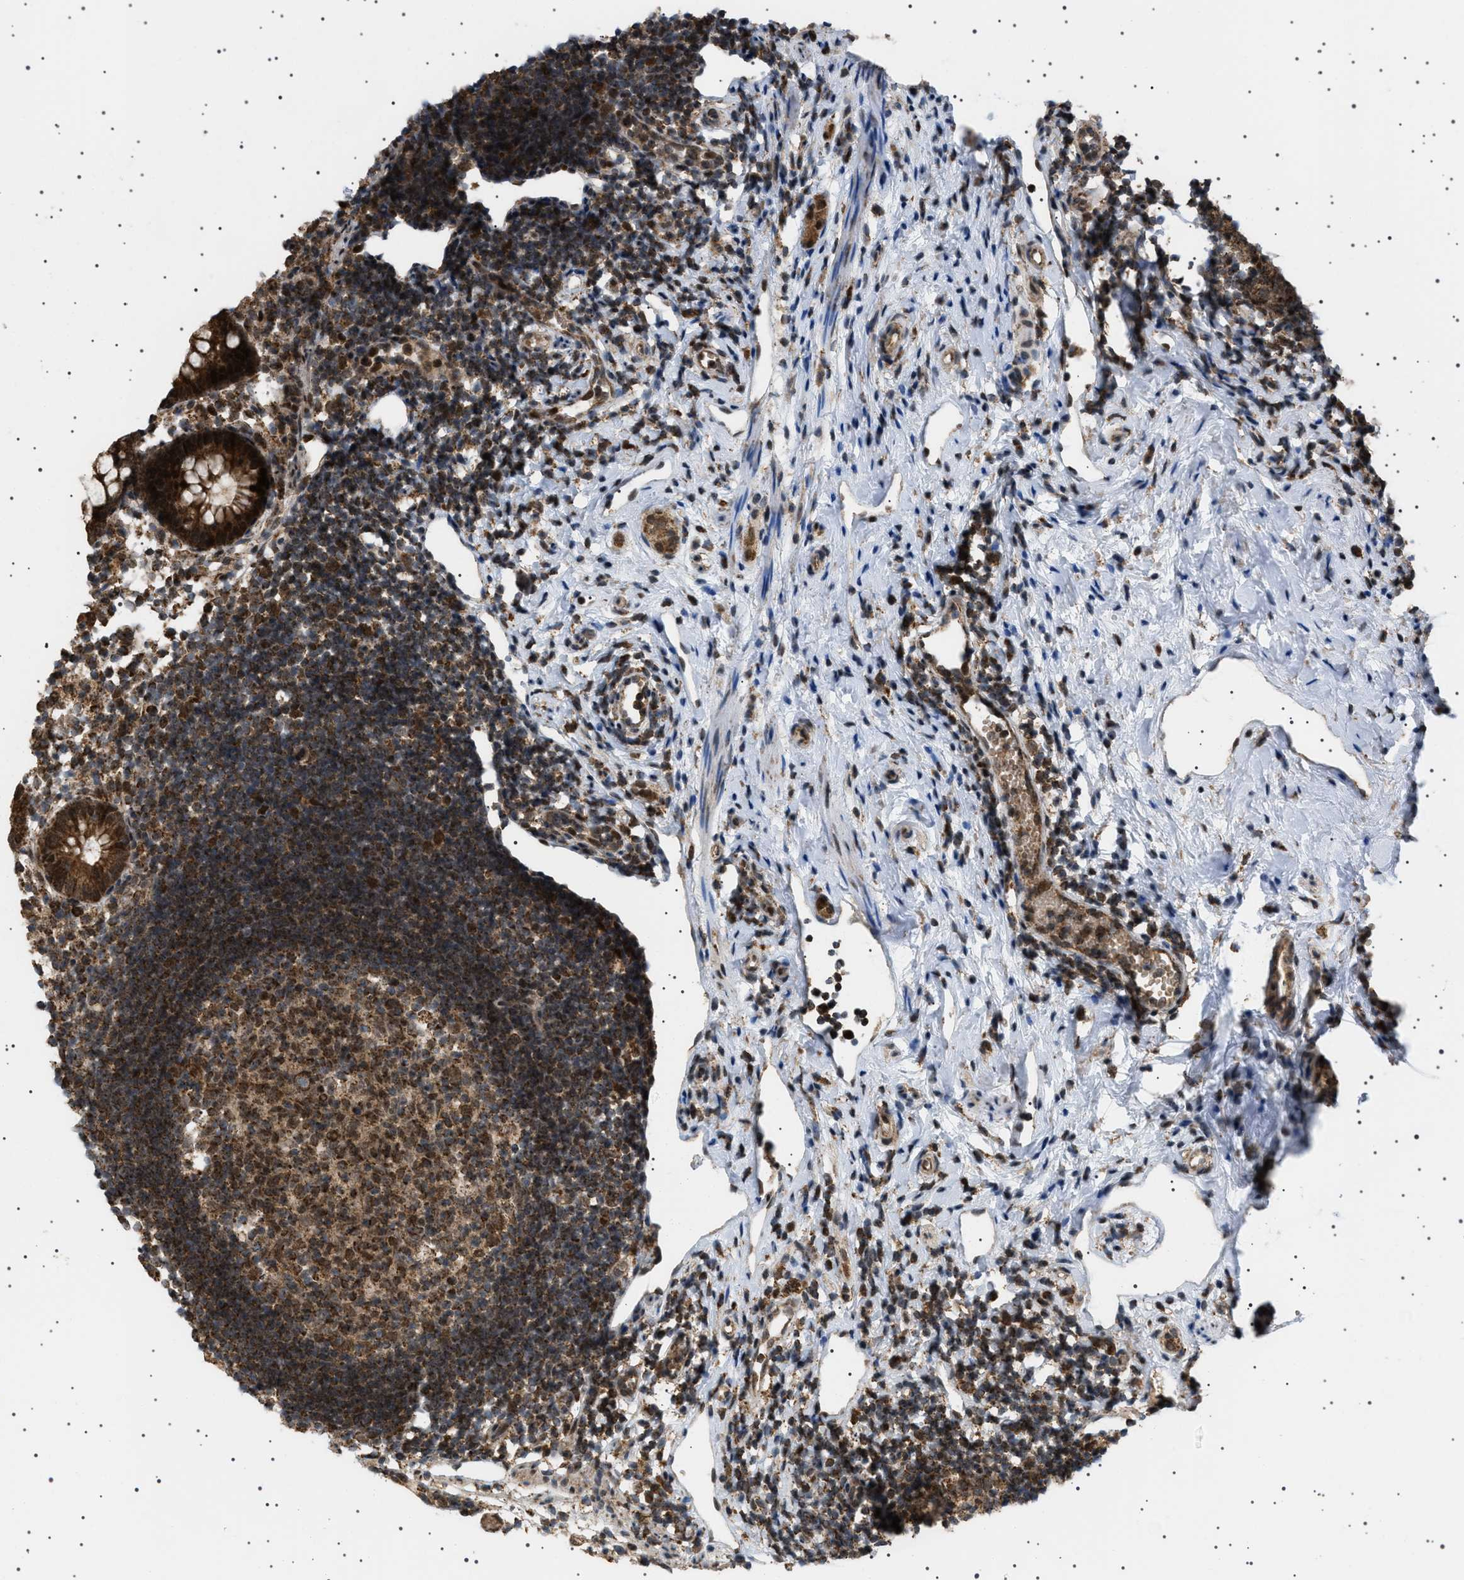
{"staining": {"intensity": "strong", "quantity": ">75%", "location": "cytoplasmic/membranous,nuclear"}, "tissue": "appendix", "cell_type": "Glandular cells", "image_type": "normal", "snomed": [{"axis": "morphology", "description": "Normal tissue, NOS"}, {"axis": "topography", "description": "Appendix"}], "caption": "Glandular cells demonstrate high levels of strong cytoplasmic/membranous,nuclear expression in about >75% of cells in normal appendix. The staining was performed using DAB, with brown indicating positive protein expression. Nuclei are stained blue with hematoxylin.", "gene": "MELK", "patient": {"sex": "female", "age": 20}}